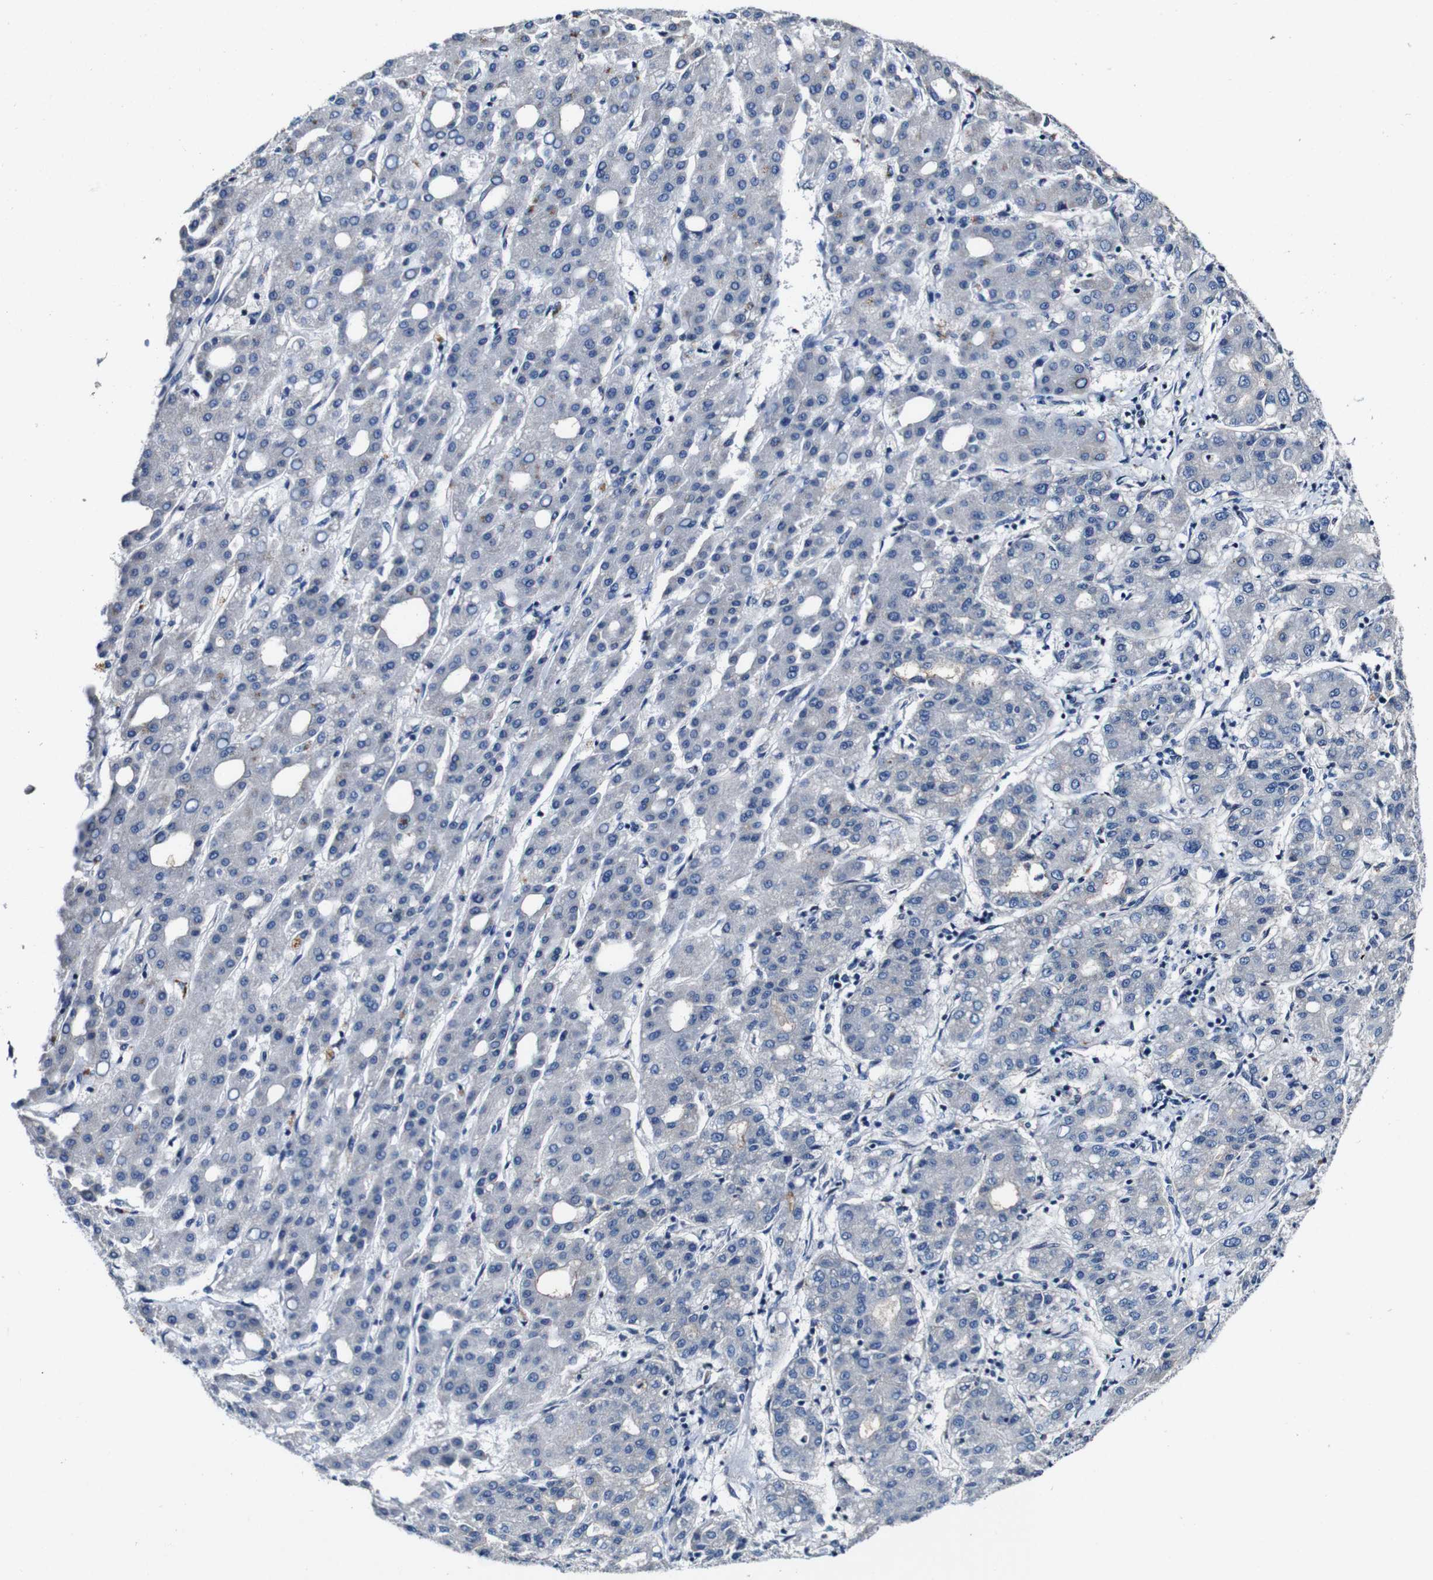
{"staining": {"intensity": "negative", "quantity": "none", "location": "none"}, "tissue": "liver cancer", "cell_type": "Tumor cells", "image_type": "cancer", "snomed": [{"axis": "morphology", "description": "Carcinoma, Hepatocellular, NOS"}, {"axis": "topography", "description": "Liver"}], "caption": "This photomicrograph is of liver cancer stained with immunohistochemistry (IHC) to label a protein in brown with the nuclei are counter-stained blue. There is no positivity in tumor cells.", "gene": "GRAMD1A", "patient": {"sex": "male", "age": 65}}